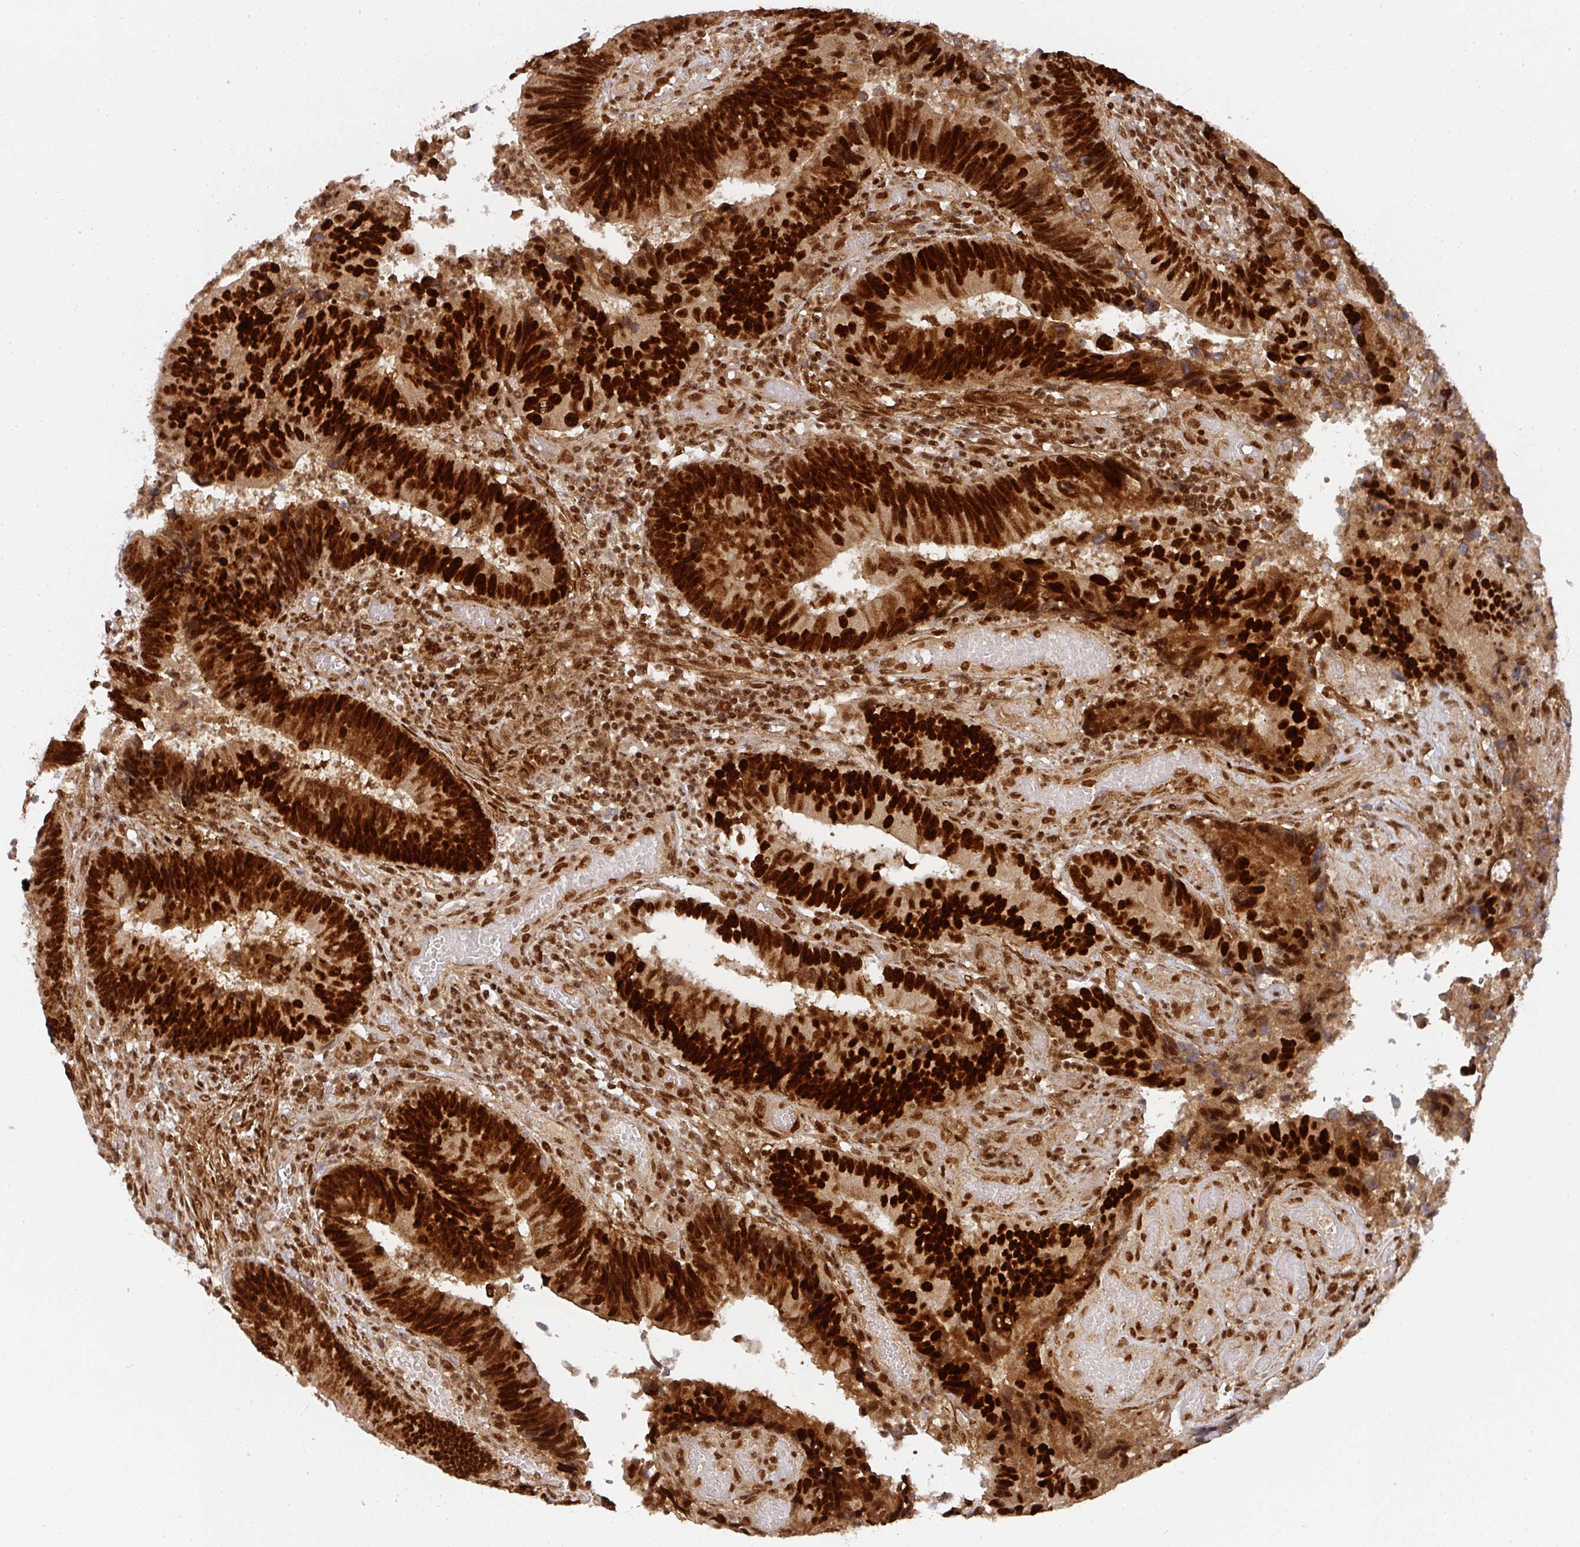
{"staining": {"intensity": "strong", "quantity": ">75%", "location": "cytoplasmic/membranous,nuclear"}, "tissue": "colorectal cancer", "cell_type": "Tumor cells", "image_type": "cancer", "snomed": [{"axis": "morphology", "description": "Adenocarcinoma, NOS"}, {"axis": "topography", "description": "Colon"}], "caption": "A micrograph of colorectal cancer stained for a protein shows strong cytoplasmic/membranous and nuclear brown staining in tumor cells.", "gene": "DIDO1", "patient": {"sex": "female", "age": 67}}